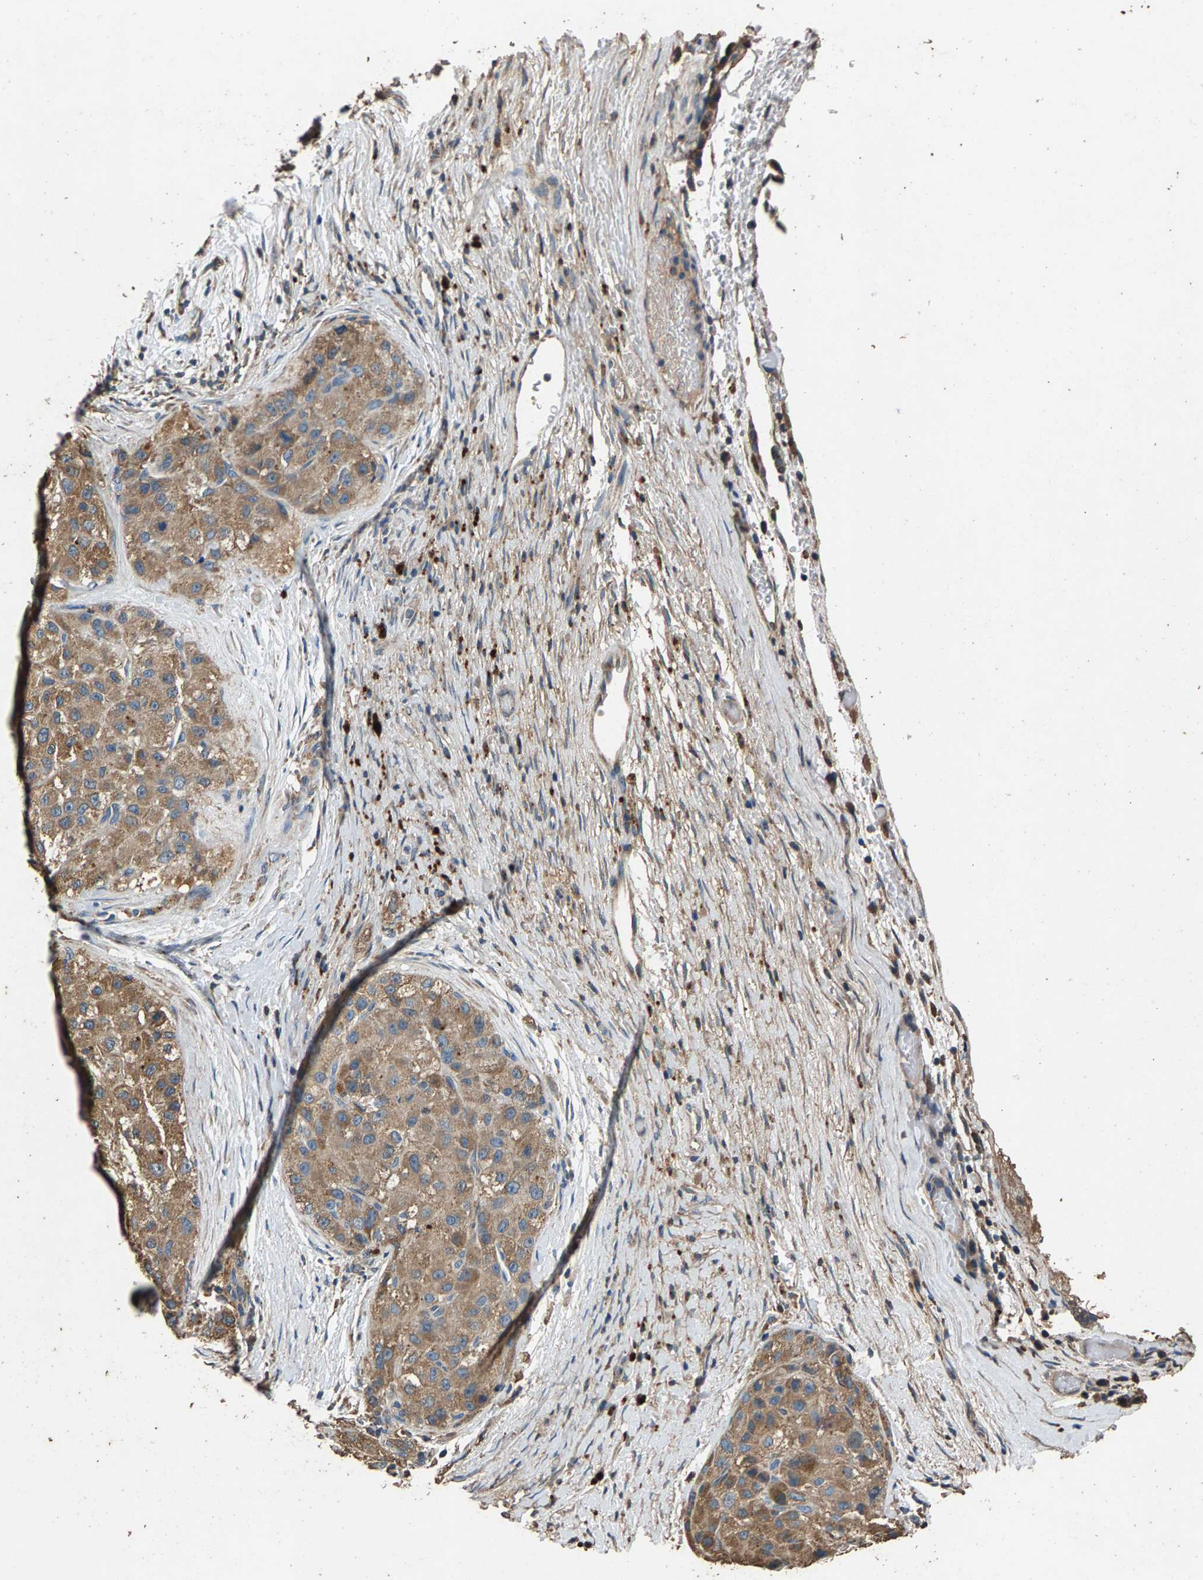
{"staining": {"intensity": "moderate", "quantity": ">75%", "location": "cytoplasmic/membranous"}, "tissue": "liver cancer", "cell_type": "Tumor cells", "image_type": "cancer", "snomed": [{"axis": "morphology", "description": "Carcinoma, Hepatocellular, NOS"}, {"axis": "topography", "description": "Liver"}], "caption": "Immunohistochemical staining of human liver cancer reveals medium levels of moderate cytoplasmic/membranous protein staining in about >75% of tumor cells.", "gene": "MRPL27", "patient": {"sex": "male", "age": 80}}